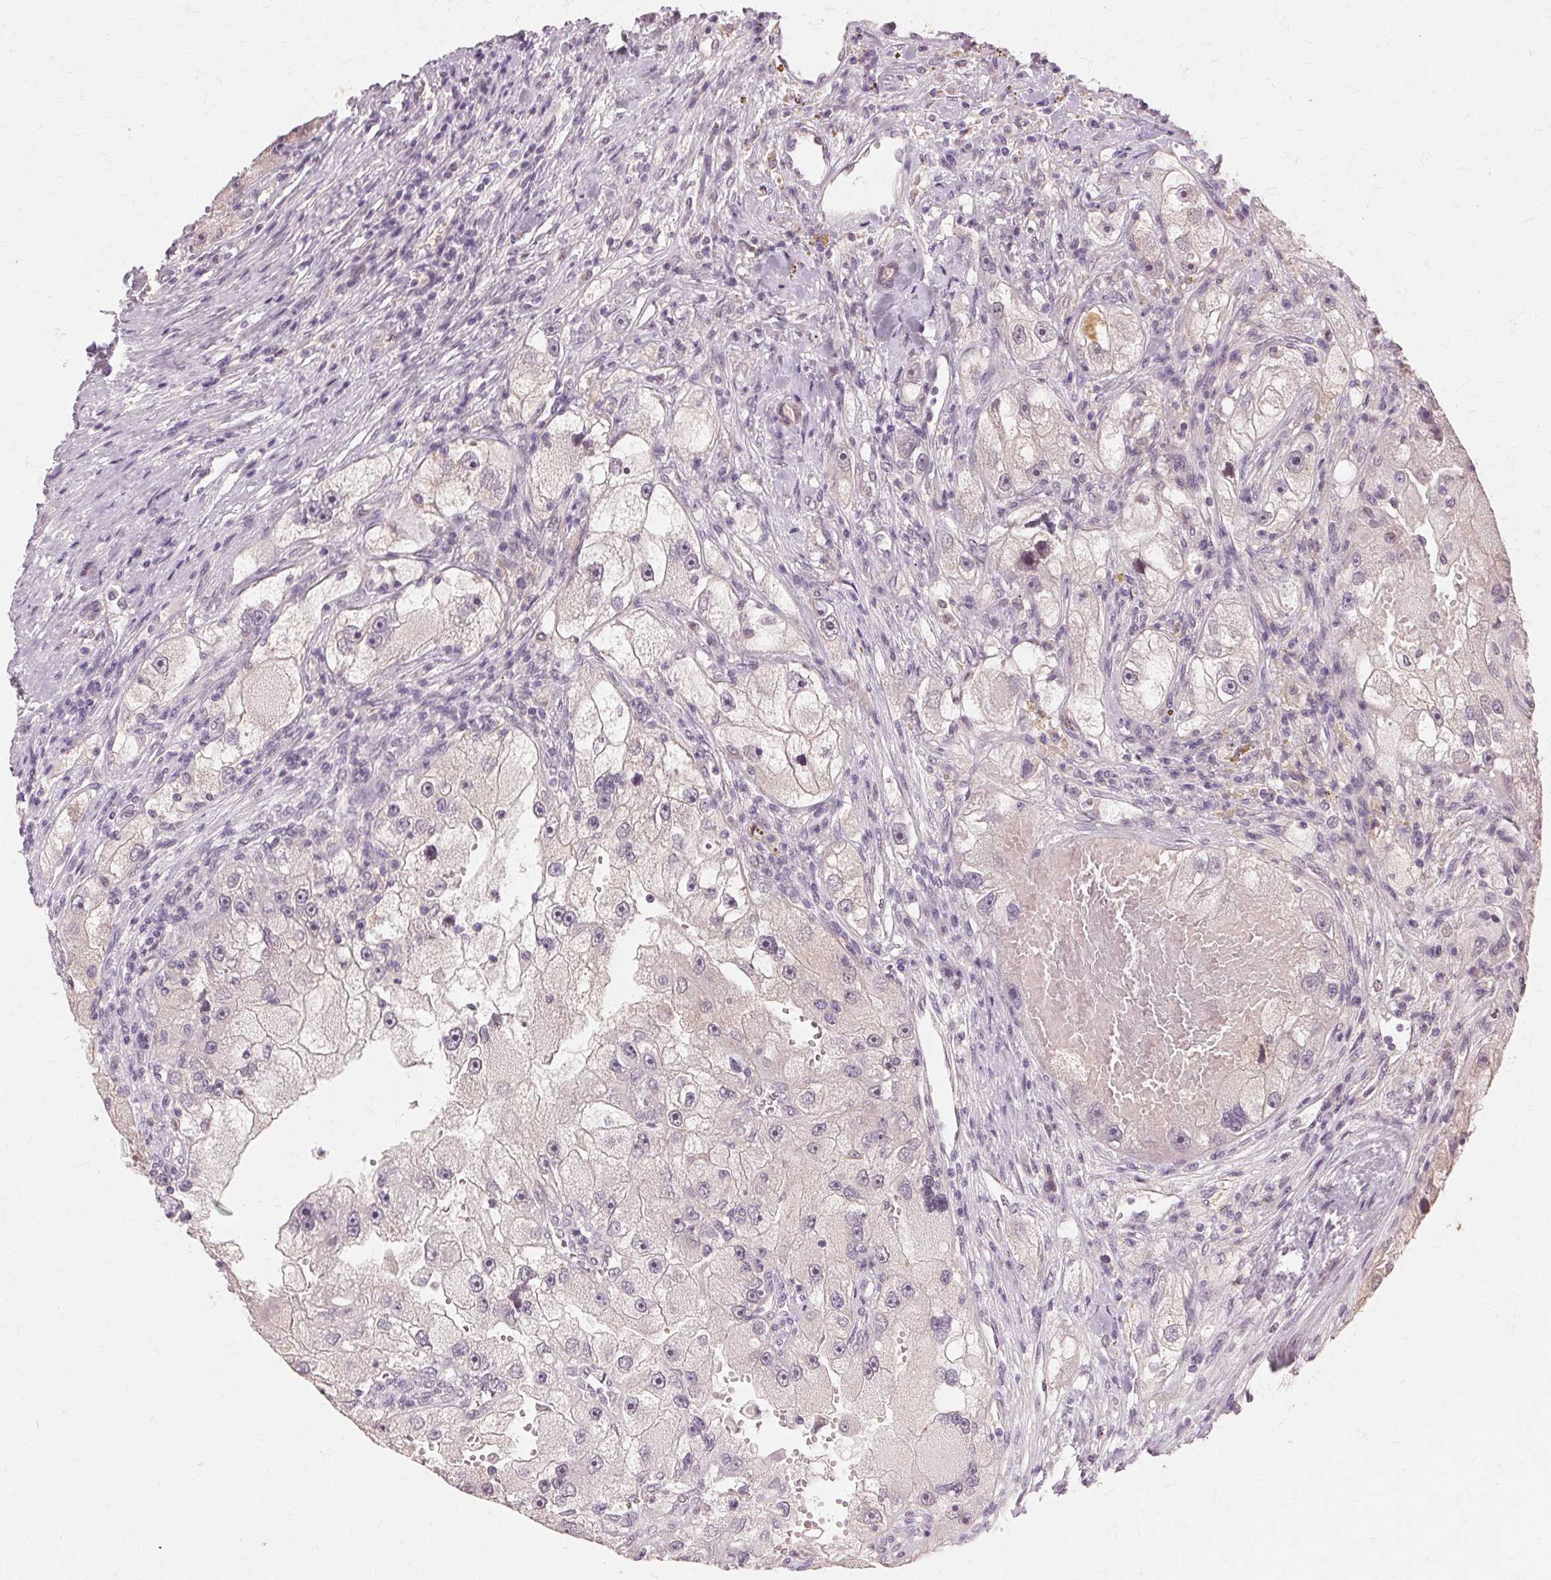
{"staining": {"intensity": "negative", "quantity": "none", "location": "none"}, "tissue": "renal cancer", "cell_type": "Tumor cells", "image_type": "cancer", "snomed": [{"axis": "morphology", "description": "Adenocarcinoma, NOS"}, {"axis": "topography", "description": "Kidney"}], "caption": "IHC photomicrograph of neoplastic tissue: human renal cancer (adenocarcinoma) stained with DAB demonstrates no significant protein positivity in tumor cells. (Stains: DAB (3,3'-diaminobenzidine) immunohistochemistry with hematoxylin counter stain, Microscopy: brightfield microscopy at high magnification).", "gene": "PRMT5", "patient": {"sex": "male", "age": 63}}